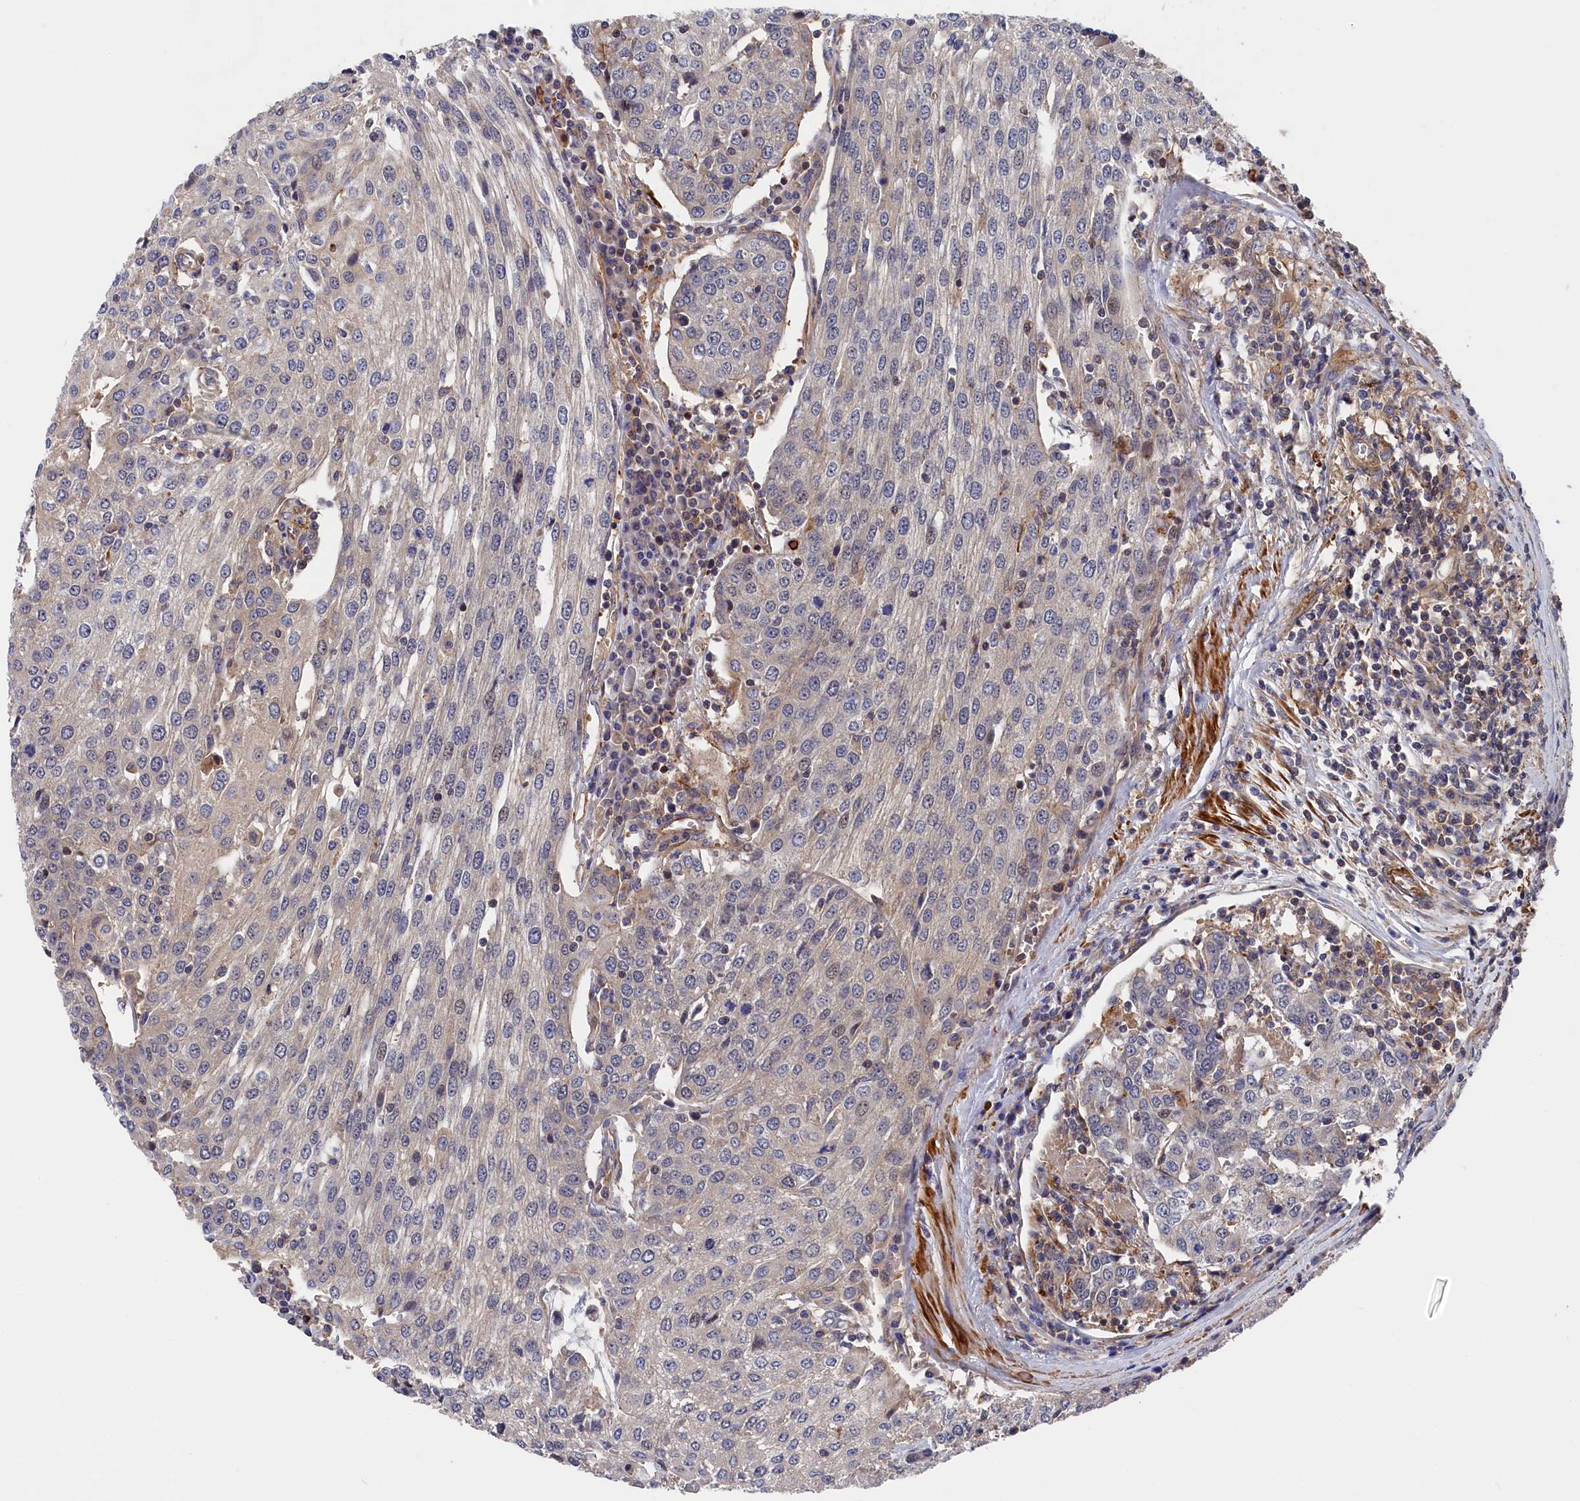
{"staining": {"intensity": "negative", "quantity": "none", "location": "none"}, "tissue": "urothelial cancer", "cell_type": "Tumor cells", "image_type": "cancer", "snomed": [{"axis": "morphology", "description": "Urothelial carcinoma, High grade"}, {"axis": "topography", "description": "Urinary bladder"}], "caption": "A high-resolution photomicrograph shows immunohistochemistry staining of urothelial cancer, which shows no significant expression in tumor cells.", "gene": "LDHD", "patient": {"sex": "female", "age": 85}}